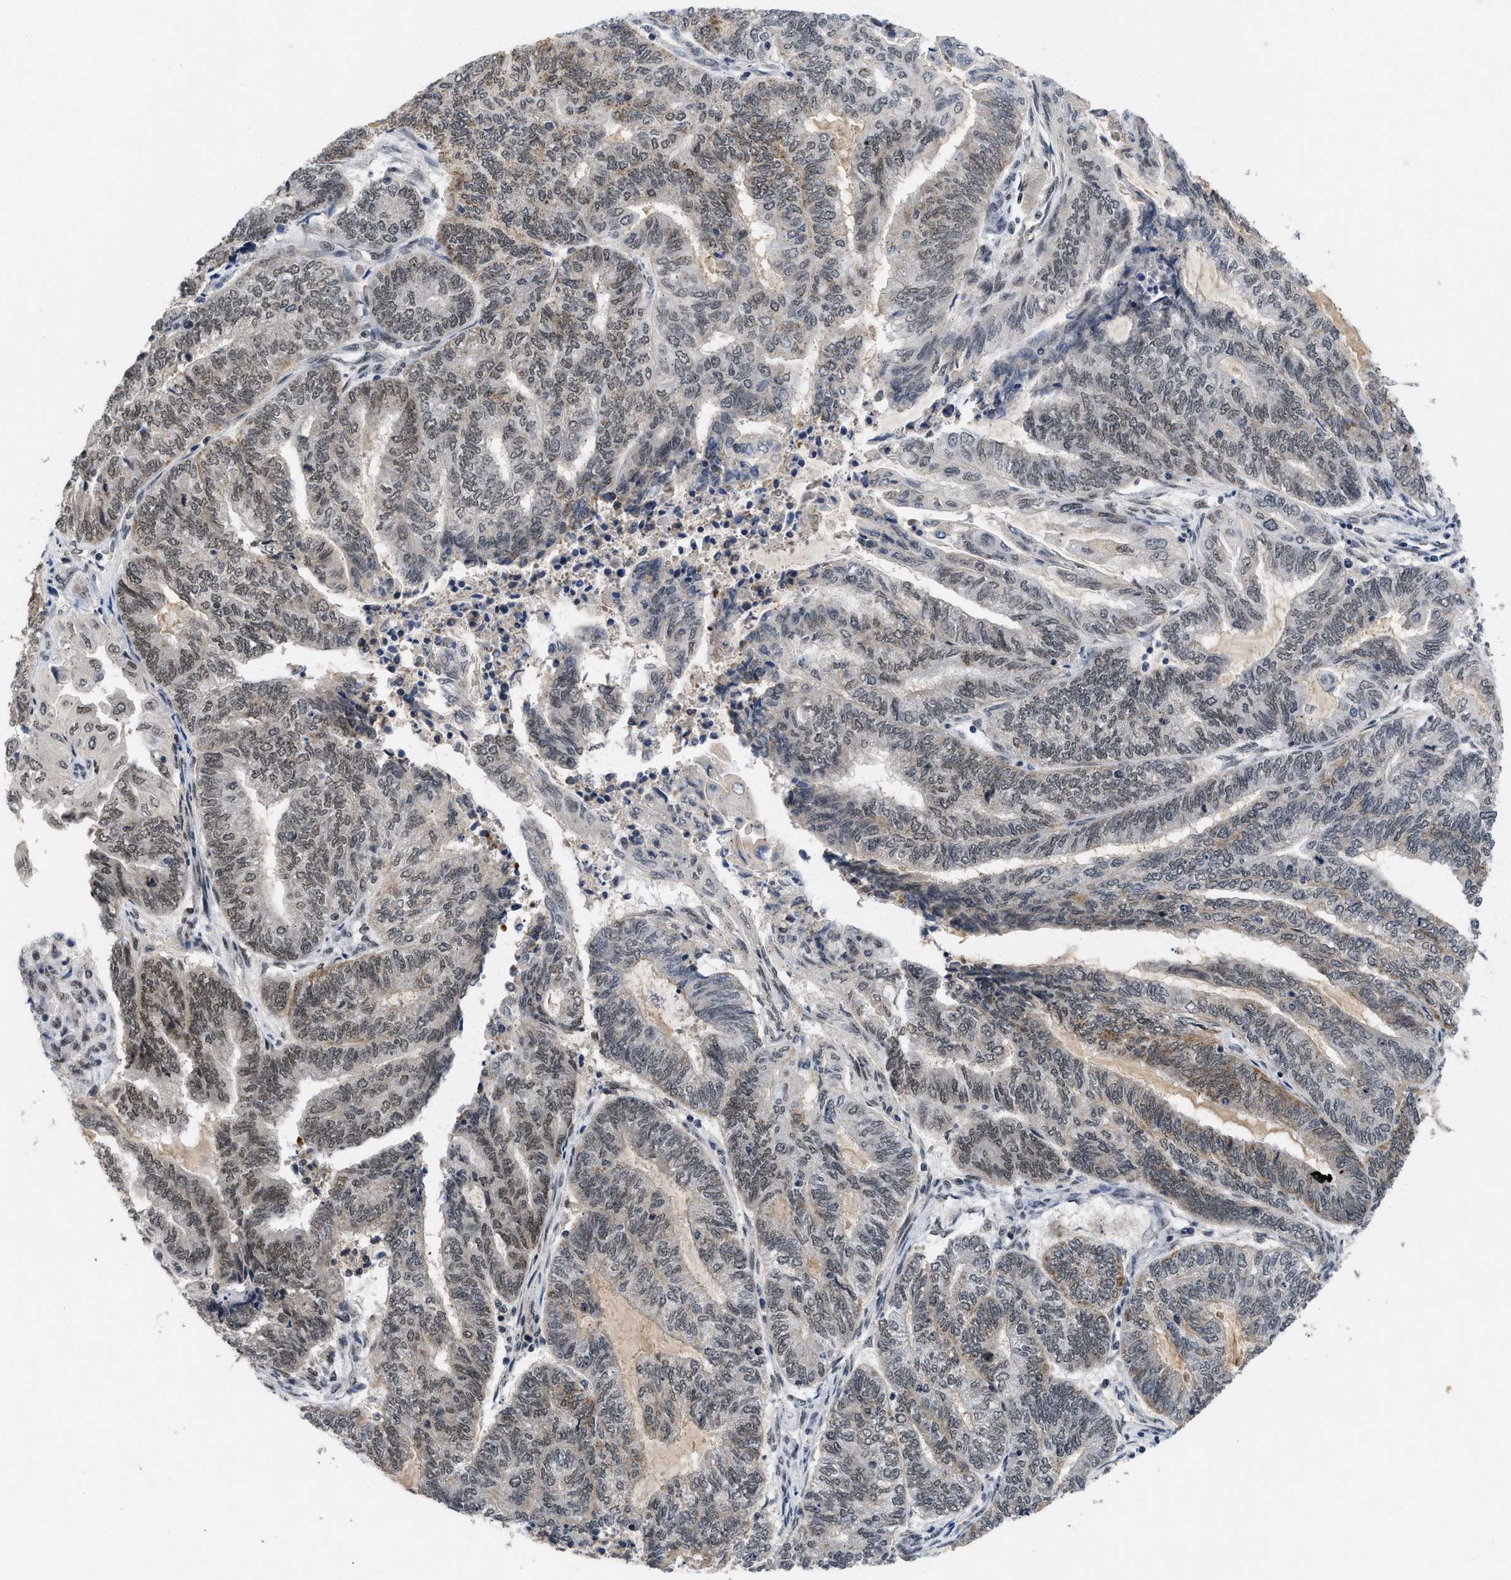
{"staining": {"intensity": "weak", "quantity": ">75%", "location": "nuclear"}, "tissue": "endometrial cancer", "cell_type": "Tumor cells", "image_type": "cancer", "snomed": [{"axis": "morphology", "description": "Adenocarcinoma, NOS"}, {"axis": "topography", "description": "Uterus"}, {"axis": "topography", "description": "Endometrium"}], "caption": "This image reveals immunohistochemistry staining of endometrial cancer, with low weak nuclear expression in approximately >75% of tumor cells.", "gene": "ZNF346", "patient": {"sex": "female", "age": 70}}